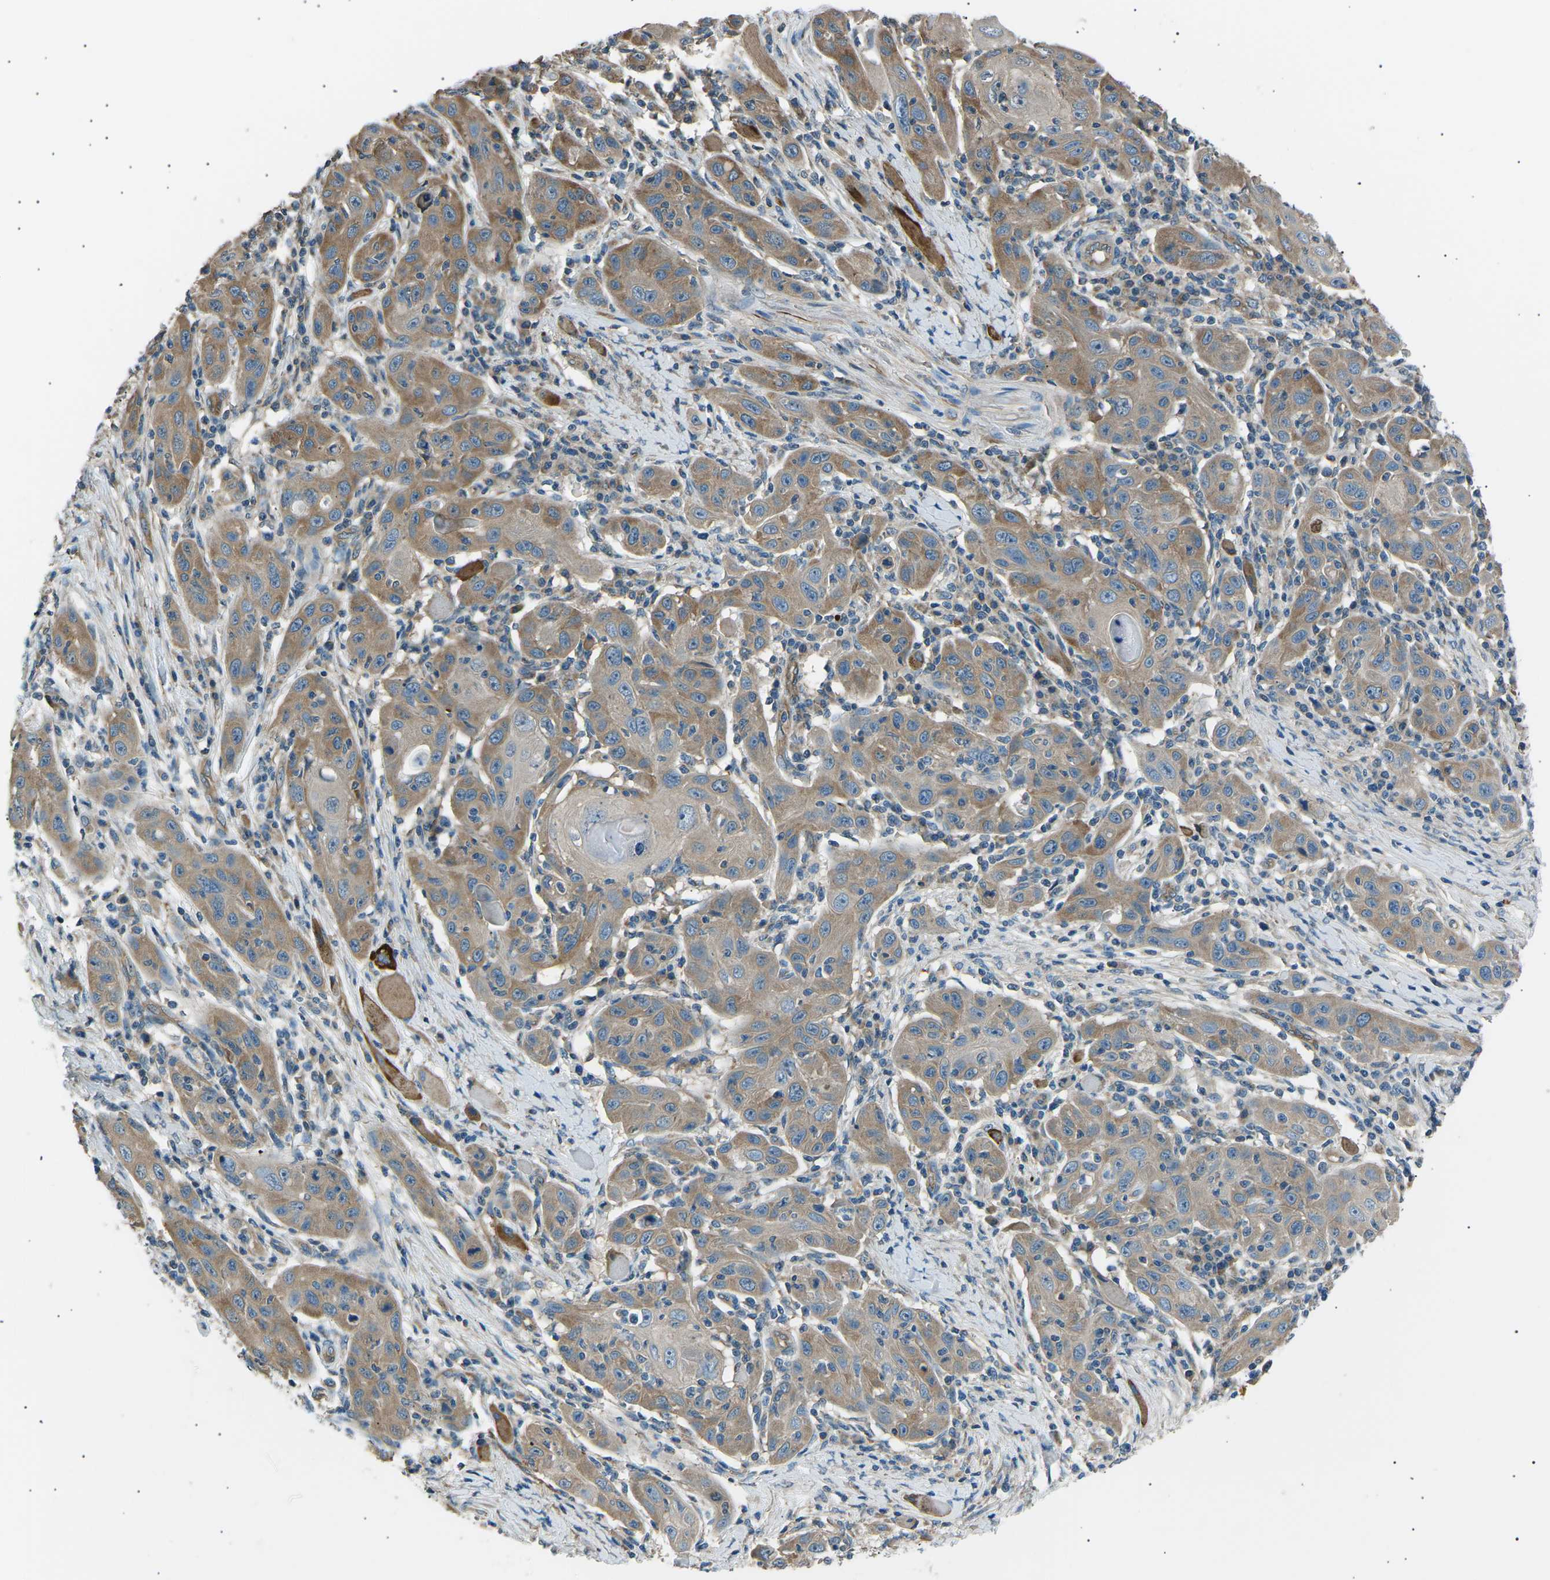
{"staining": {"intensity": "moderate", "quantity": ">75%", "location": "cytoplasmic/membranous"}, "tissue": "skin cancer", "cell_type": "Tumor cells", "image_type": "cancer", "snomed": [{"axis": "morphology", "description": "Squamous cell carcinoma, NOS"}, {"axis": "topography", "description": "Skin"}], "caption": "There is medium levels of moderate cytoplasmic/membranous staining in tumor cells of skin squamous cell carcinoma, as demonstrated by immunohistochemical staining (brown color).", "gene": "SLK", "patient": {"sex": "female", "age": 88}}